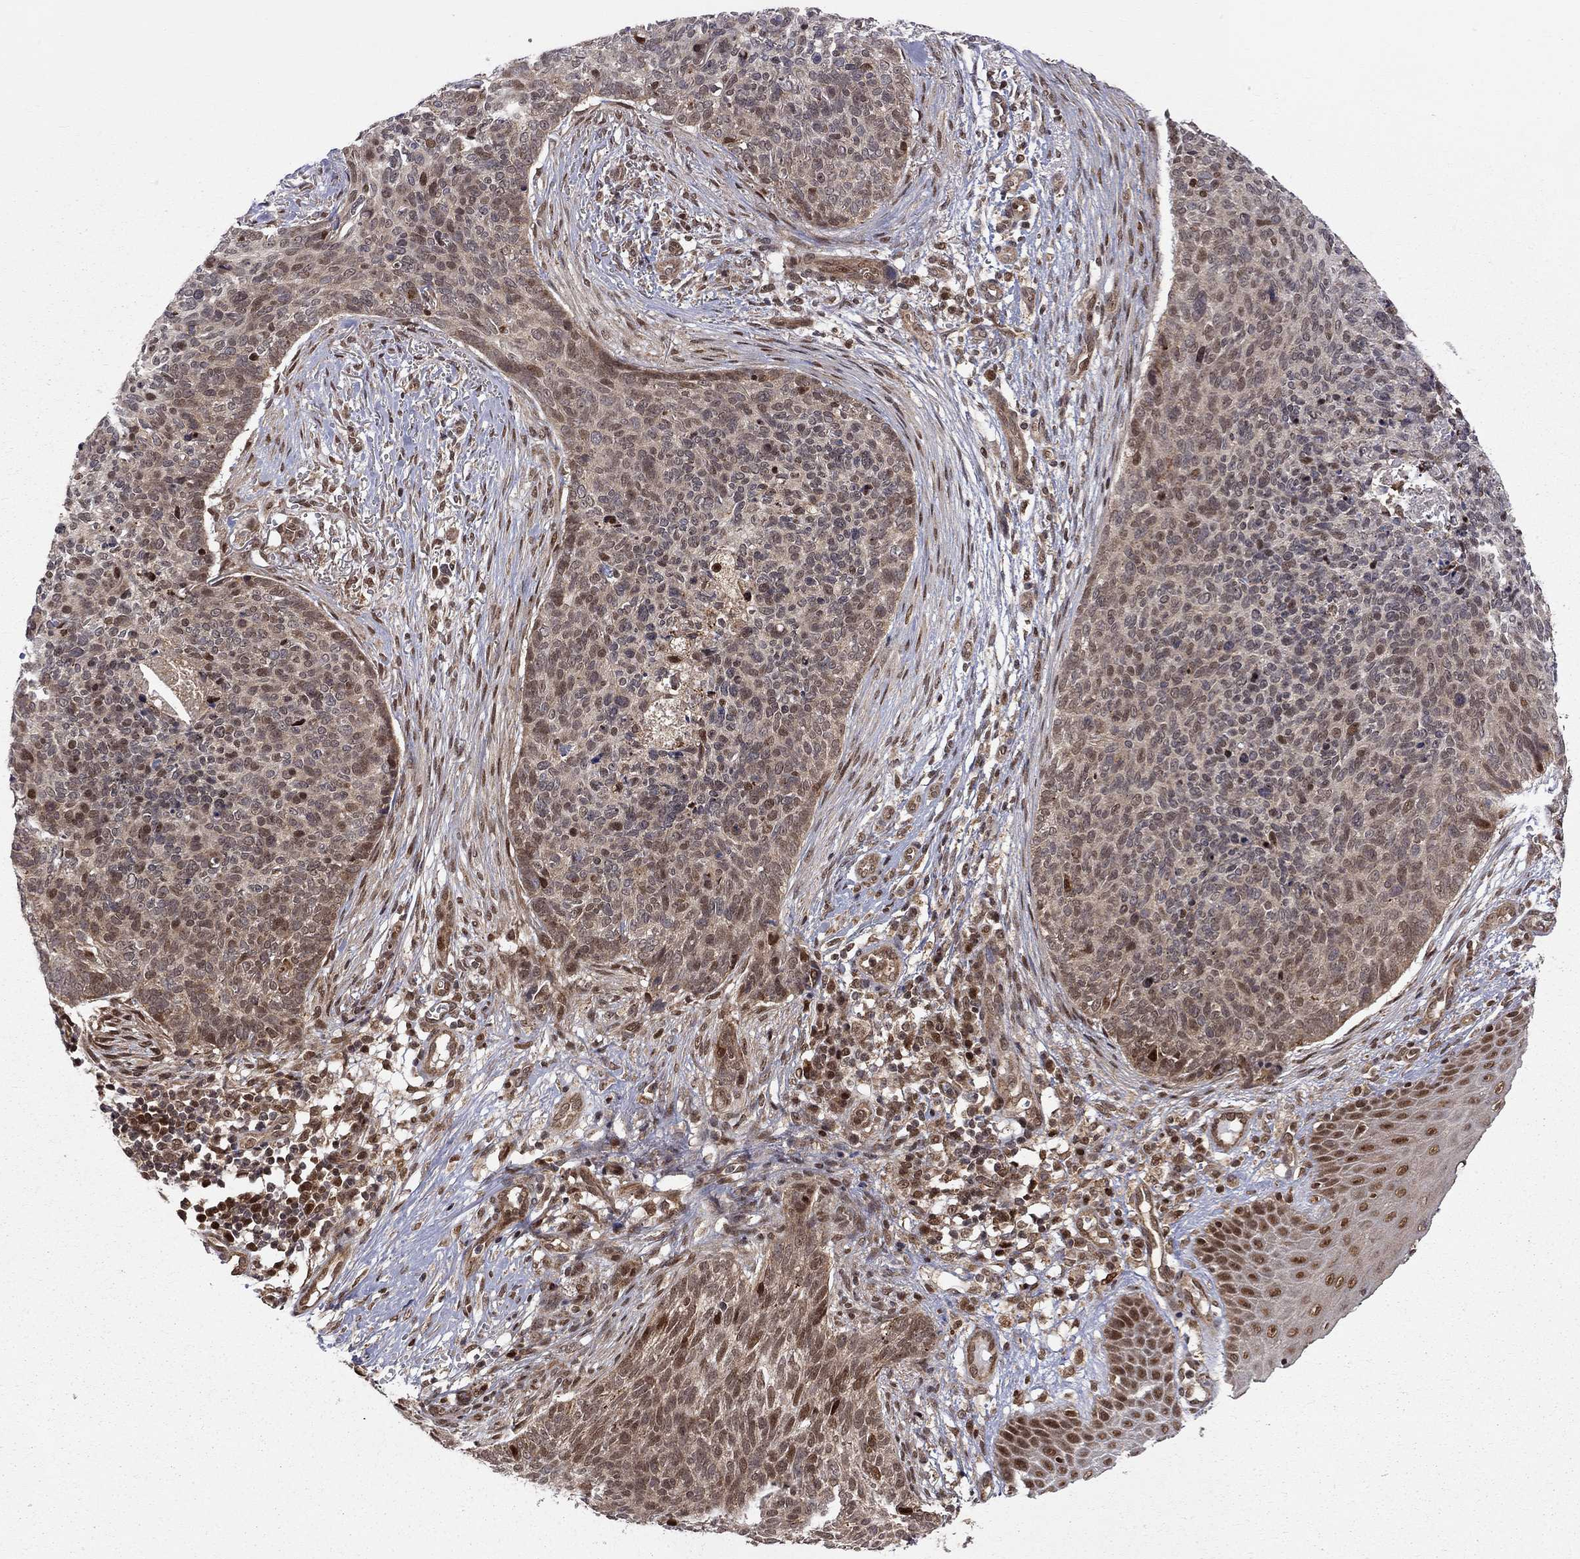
{"staining": {"intensity": "moderate", "quantity": "25%-75%", "location": "cytoplasmic/membranous,nuclear"}, "tissue": "skin cancer", "cell_type": "Tumor cells", "image_type": "cancer", "snomed": [{"axis": "morphology", "description": "Basal cell carcinoma"}, {"axis": "topography", "description": "Skin"}], "caption": "Brown immunohistochemical staining in human basal cell carcinoma (skin) shows moderate cytoplasmic/membranous and nuclear staining in approximately 25%-75% of tumor cells. (DAB IHC, brown staining for protein, blue staining for nuclei).", "gene": "ELOB", "patient": {"sex": "male", "age": 64}}